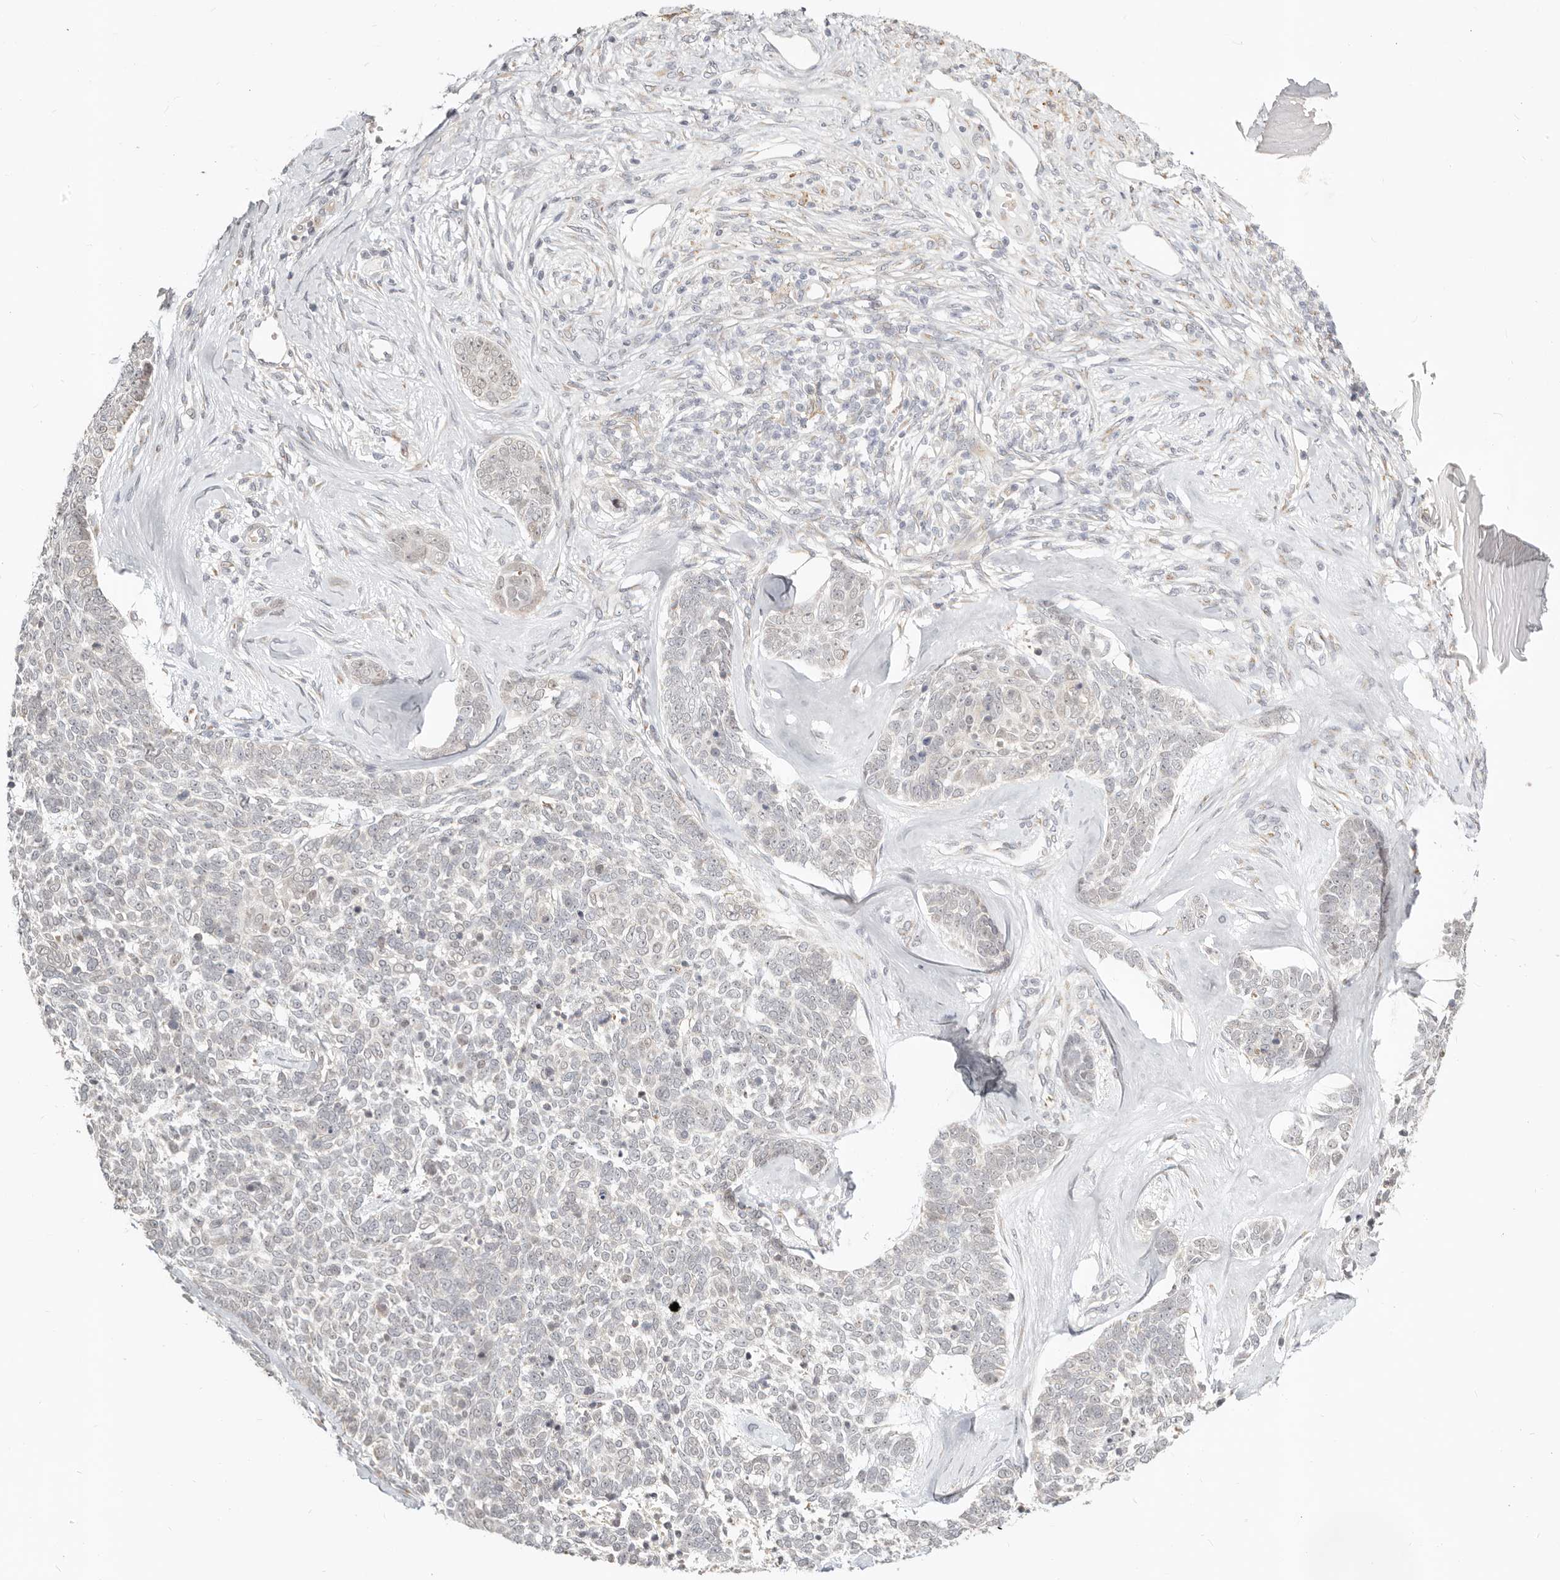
{"staining": {"intensity": "negative", "quantity": "none", "location": "none"}, "tissue": "skin cancer", "cell_type": "Tumor cells", "image_type": "cancer", "snomed": [{"axis": "morphology", "description": "Basal cell carcinoma"}, {"axis": "topography", "description": "Skin"}], "caption": "This is an IHC photomicrograph of human basal cell carcinoma (skin). There is no positivity in tumor cells.", "gene": "FAM20B", "patient": {"sex": "female", "age": 81}}